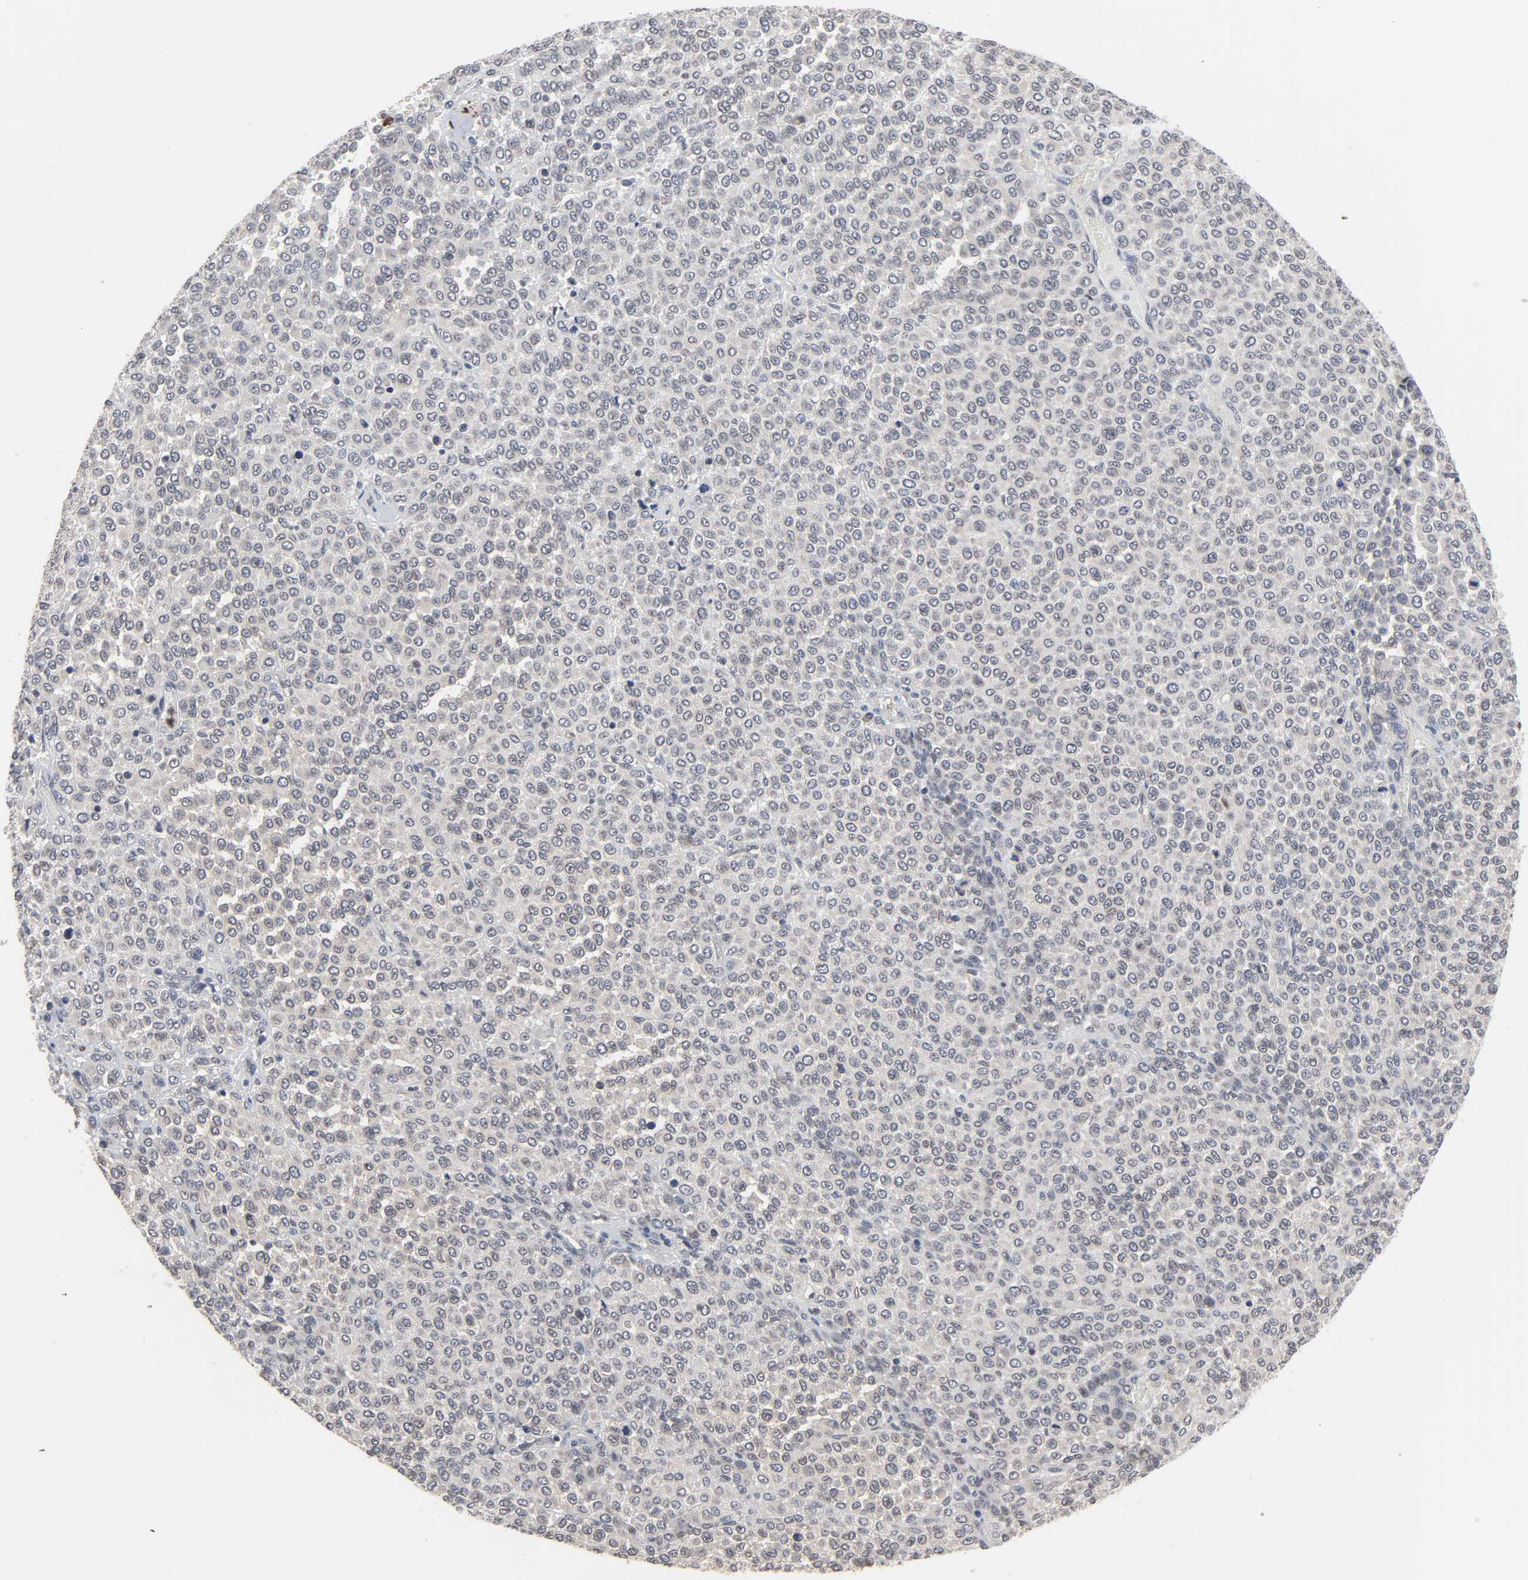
{"staining": {"intensity": "negative", "quantity": "none", "location": "none"}, "tissue": "melanoma", "cell_type": "Tumor cells", "image_type": "cancer", "snomed": [{"axis": "morphology", "description": "Malignant melanoma, Metastatic site"}, {"axis": "topography", "description": "Pancreas"}], "caption": "IHC micrograph of human melanoma stained for a protein (brown), which reveals no expression in tumor cells.", "gene": "CCDC175", "patient": {"sex": "female", "age": 30}}